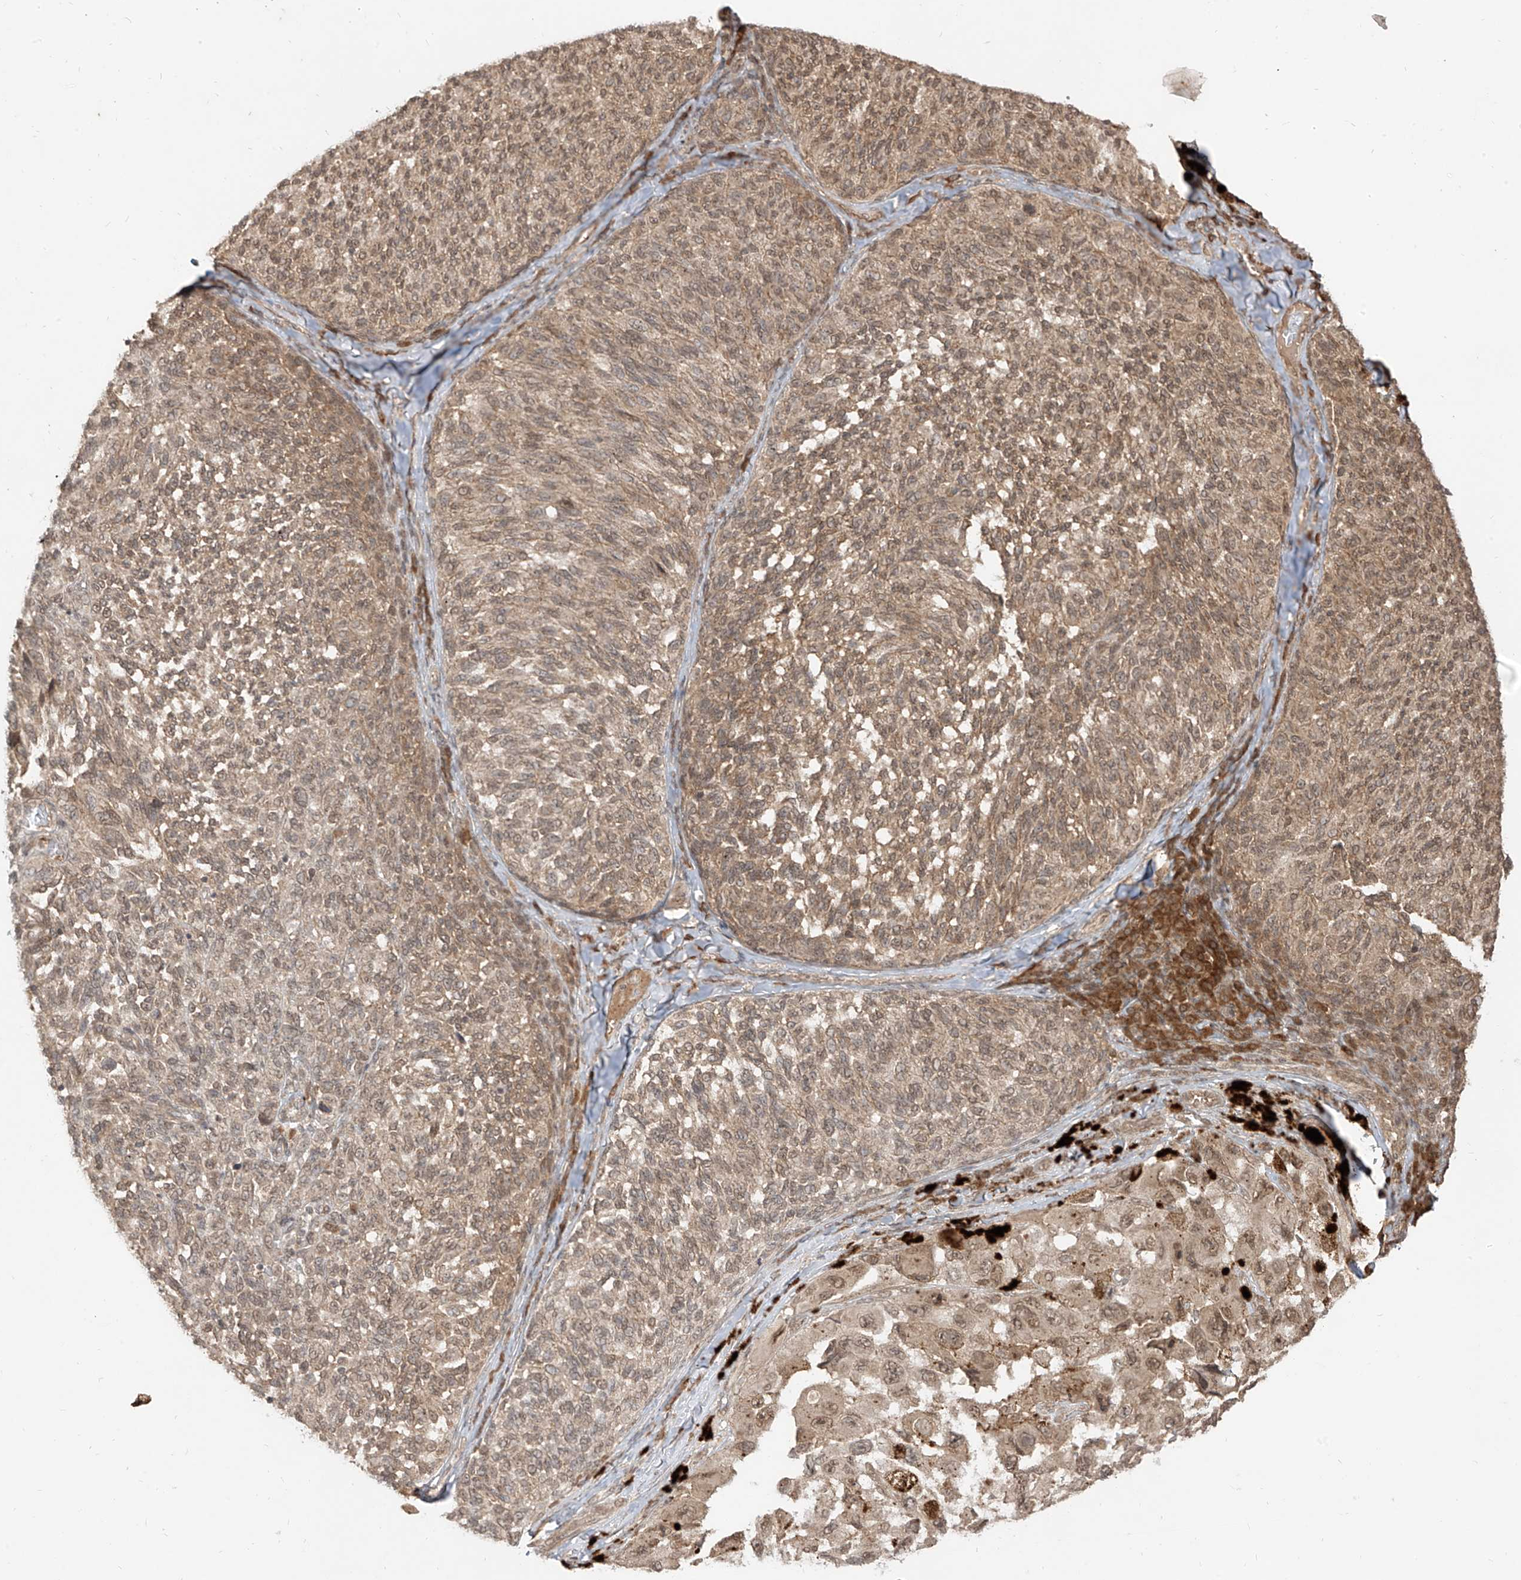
{"staining": {"intensity": "moderate", "quantity": ">75%", "location": "cytoplasmic/membranous,nuclear"}, "tissue": "melanoma", "cell_type": "Tumor cells", "image_type": "cancer", "snomed": [{"axis": "morphology", "description": "Malignant melanoma, NOS"}, {"axis": "topography", "description": "Skin"}], "caption": "Immunohistochemical staining of melanoma displays medium levels of moderate cytoplasmic/membranous and nuclear expression in approximately >75% of tumor cells.", "gene": "LCOR", "patient": {"sex": "female", "age": 73}}